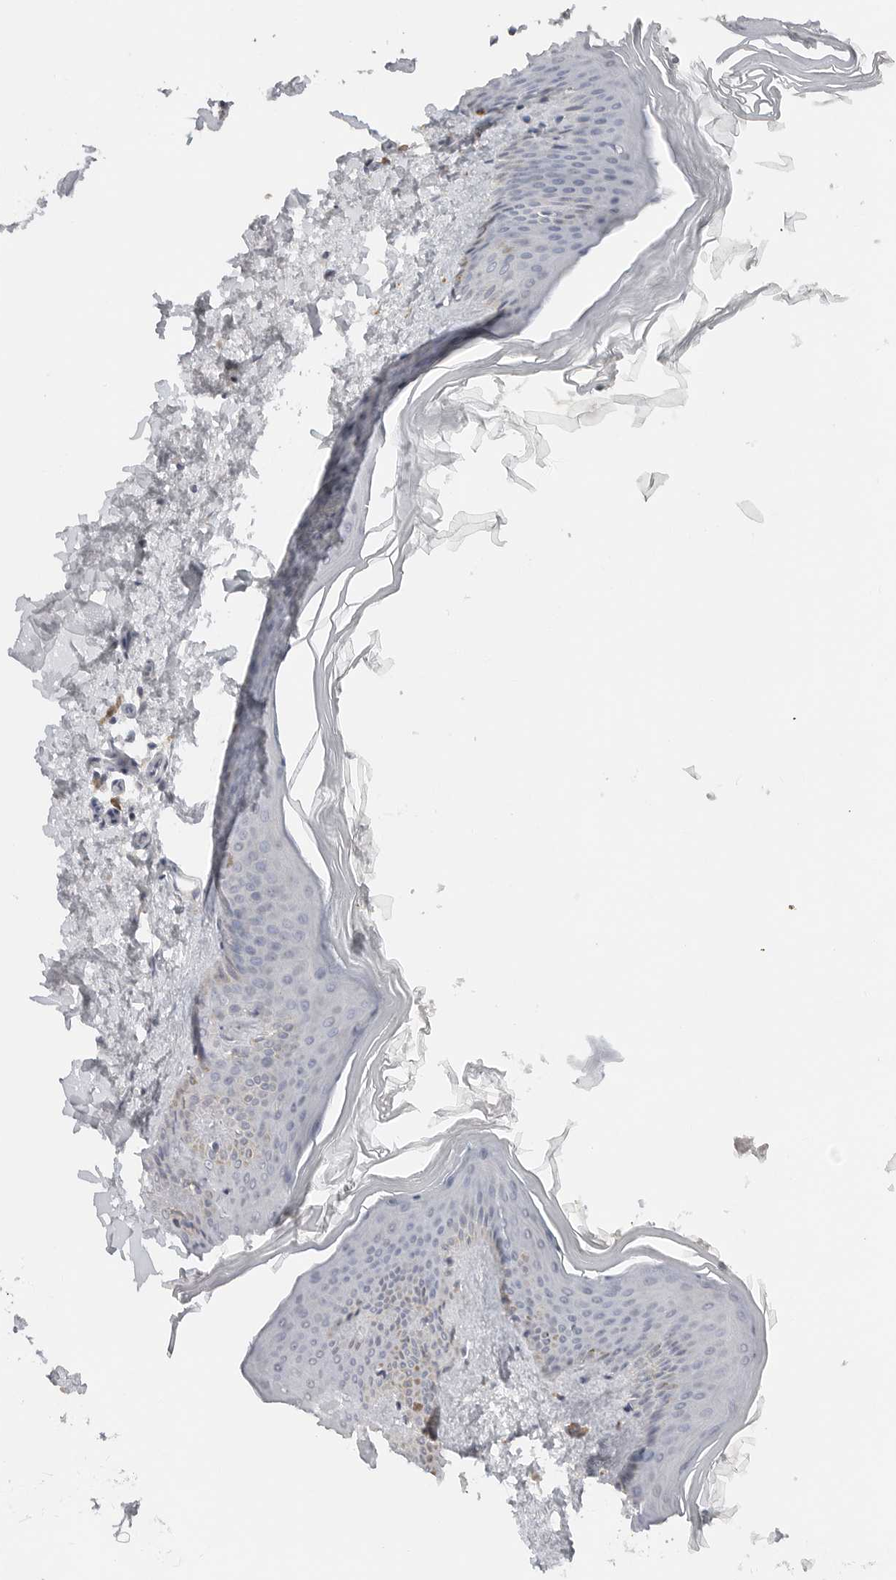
{"staining": {"intensity": "negative", "quantity": "none", "location": "none"}, "tissue": "skin", "cell_type": "Fibroblasts", "image_type": "normal", "snomed": [{"axis": "morphology", "description": "Normal tissue, NOS"}, {"axis": "topography", "description": "Skin"}], "caption": "Immunohistochemical staining of benign human skin displays no significant staining in fibroblasts.", "gene": "PAM", "patient": {"sex": "female", "age": 27}}